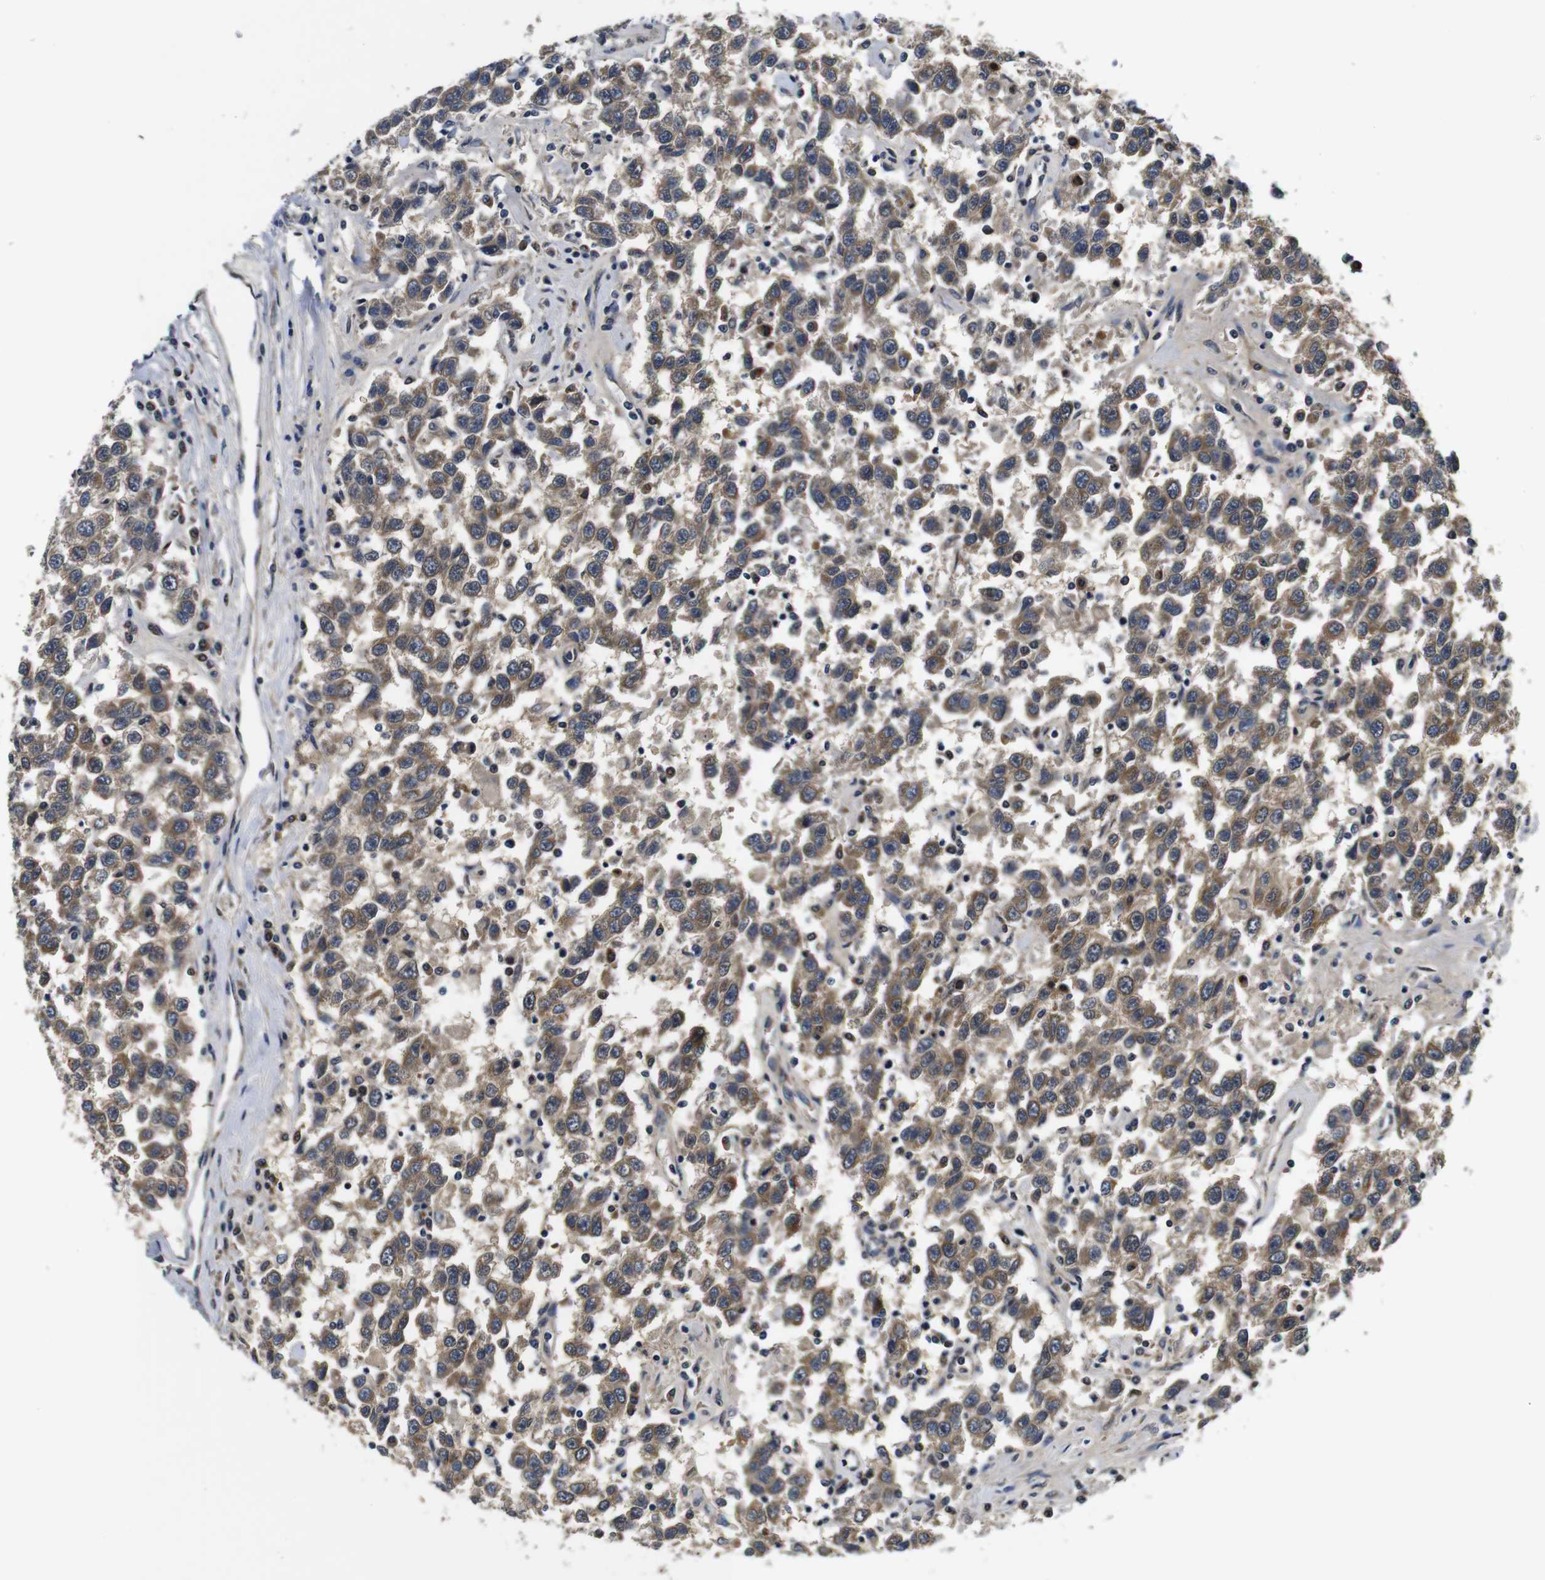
{"staining": {"intensity": "moderate", "quantity": ">75%", "location": "cytoplasmic/membranous"}, "tissue": "testis cancer", "cell_type": "Tumor cells", "image_type": "cancer", "snomed": [{"axis": "morphology", "description": "Seminoma, NOS"}, {"axis": "topography", "description": "Testis"}], "caption": "Testis seminoma tissue reveals moderate cytoplasmic/membranous expression in approximately >75% of tumor cells", "gene": "FKBP14", "patient": {"sex": "male", "age": 41}}